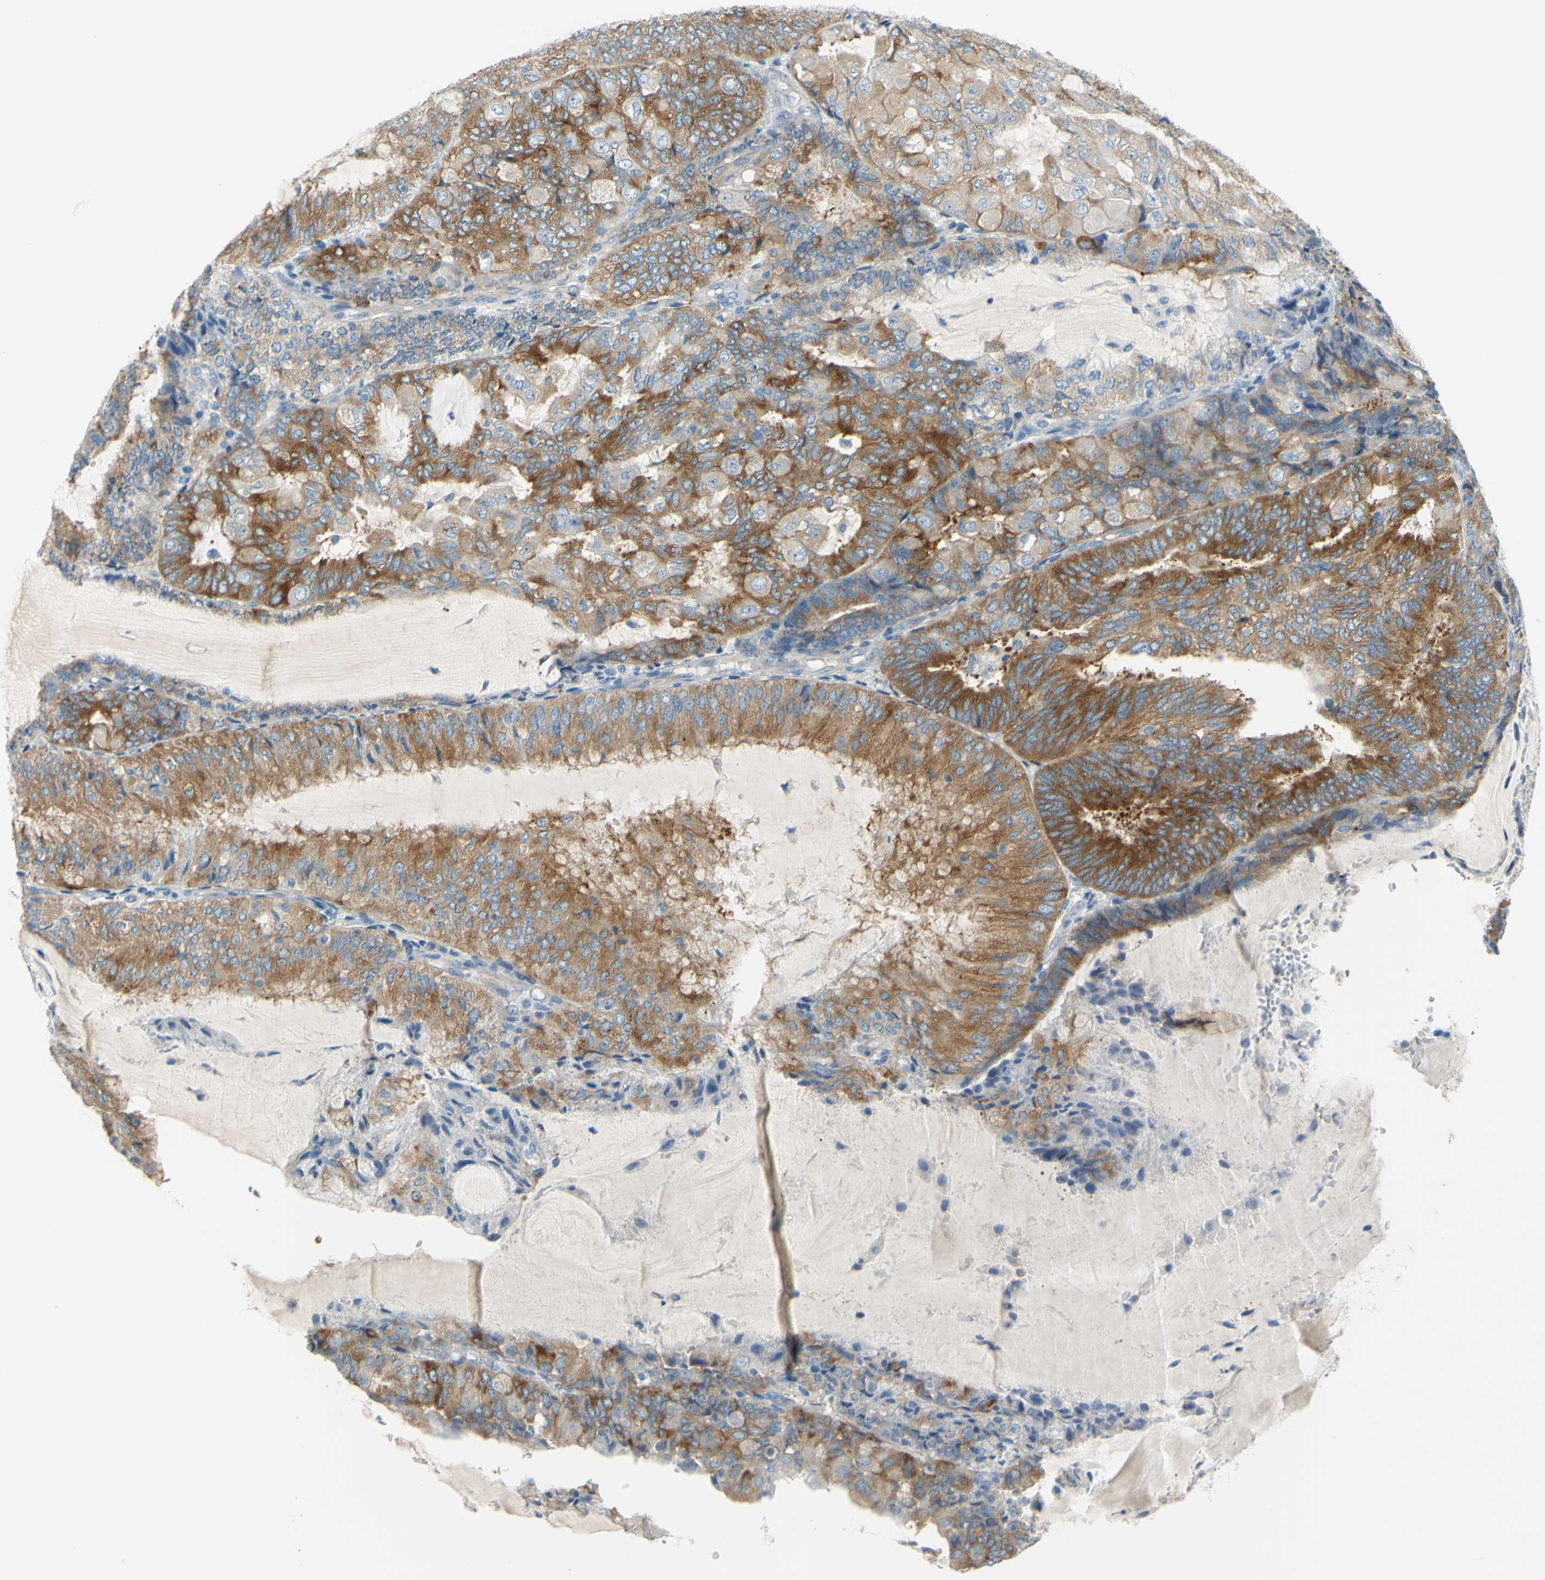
{"staining": {"intensity": "moderate", "quantity": ">75%", "location": "cytoplasmic/membranous"}, "tissue": "endometrial cancer", "cell_type": "Tumor cells", "image_type": "cancer", "snomed": [{"axis": "morphology", "description": "Adenocarcinoma, NOS"}, {"axis": "topography", "description": "Endometrium"}], "caption": "Tumor cells show medium levels of moderate cytoplasmic/membranous expression in about >75% of cells in endometrial adenocarcinoma. Immunohistochemistry stains the protein of interest in brown and the nuclei are stained blue.", "gene": "FRMD4B", "patient": {"sex": "female", "age": 81}}